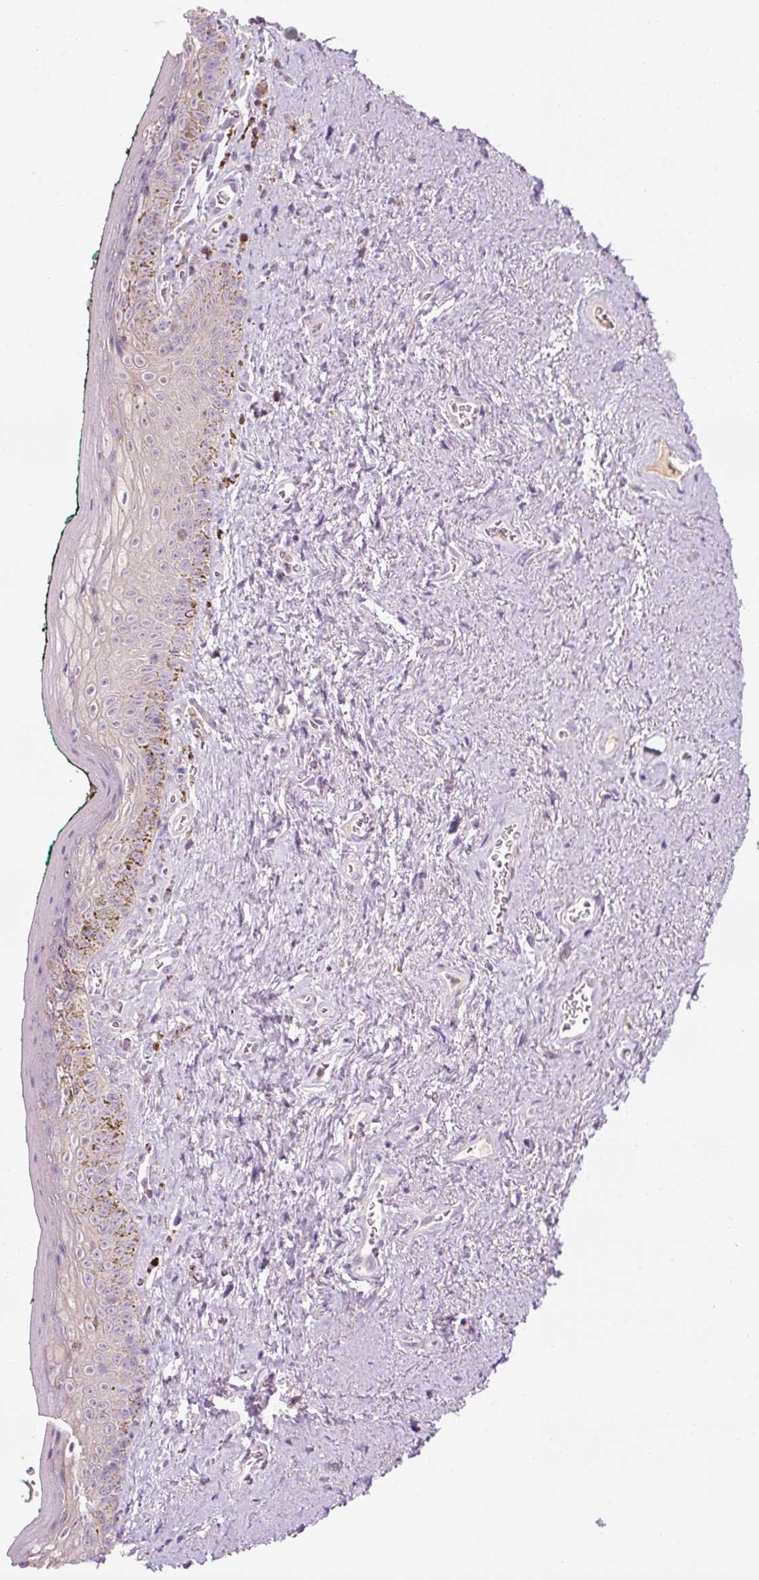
{"staining": {"intensity": "negative", "quantity": "none", "location": "none"}, "tissue": "vagina", "cell_type": "Squamous epithelial cells", "image_type": "normal", "snomed": [{"axis": "morphology", "description": "Normal tissue, NOS"}, {"axis": "topography", "description": "Vulva"}, {"axis": "topography", "description": "Vagina"}, {"axis": "topography", "description": "Peripheral nerve tissue"}], "caption": "An image of human vagina is negative for staining in squamous epithelial cells.", "gene": "TIGD2", "patient": {"sex": "female", "age": 66}}